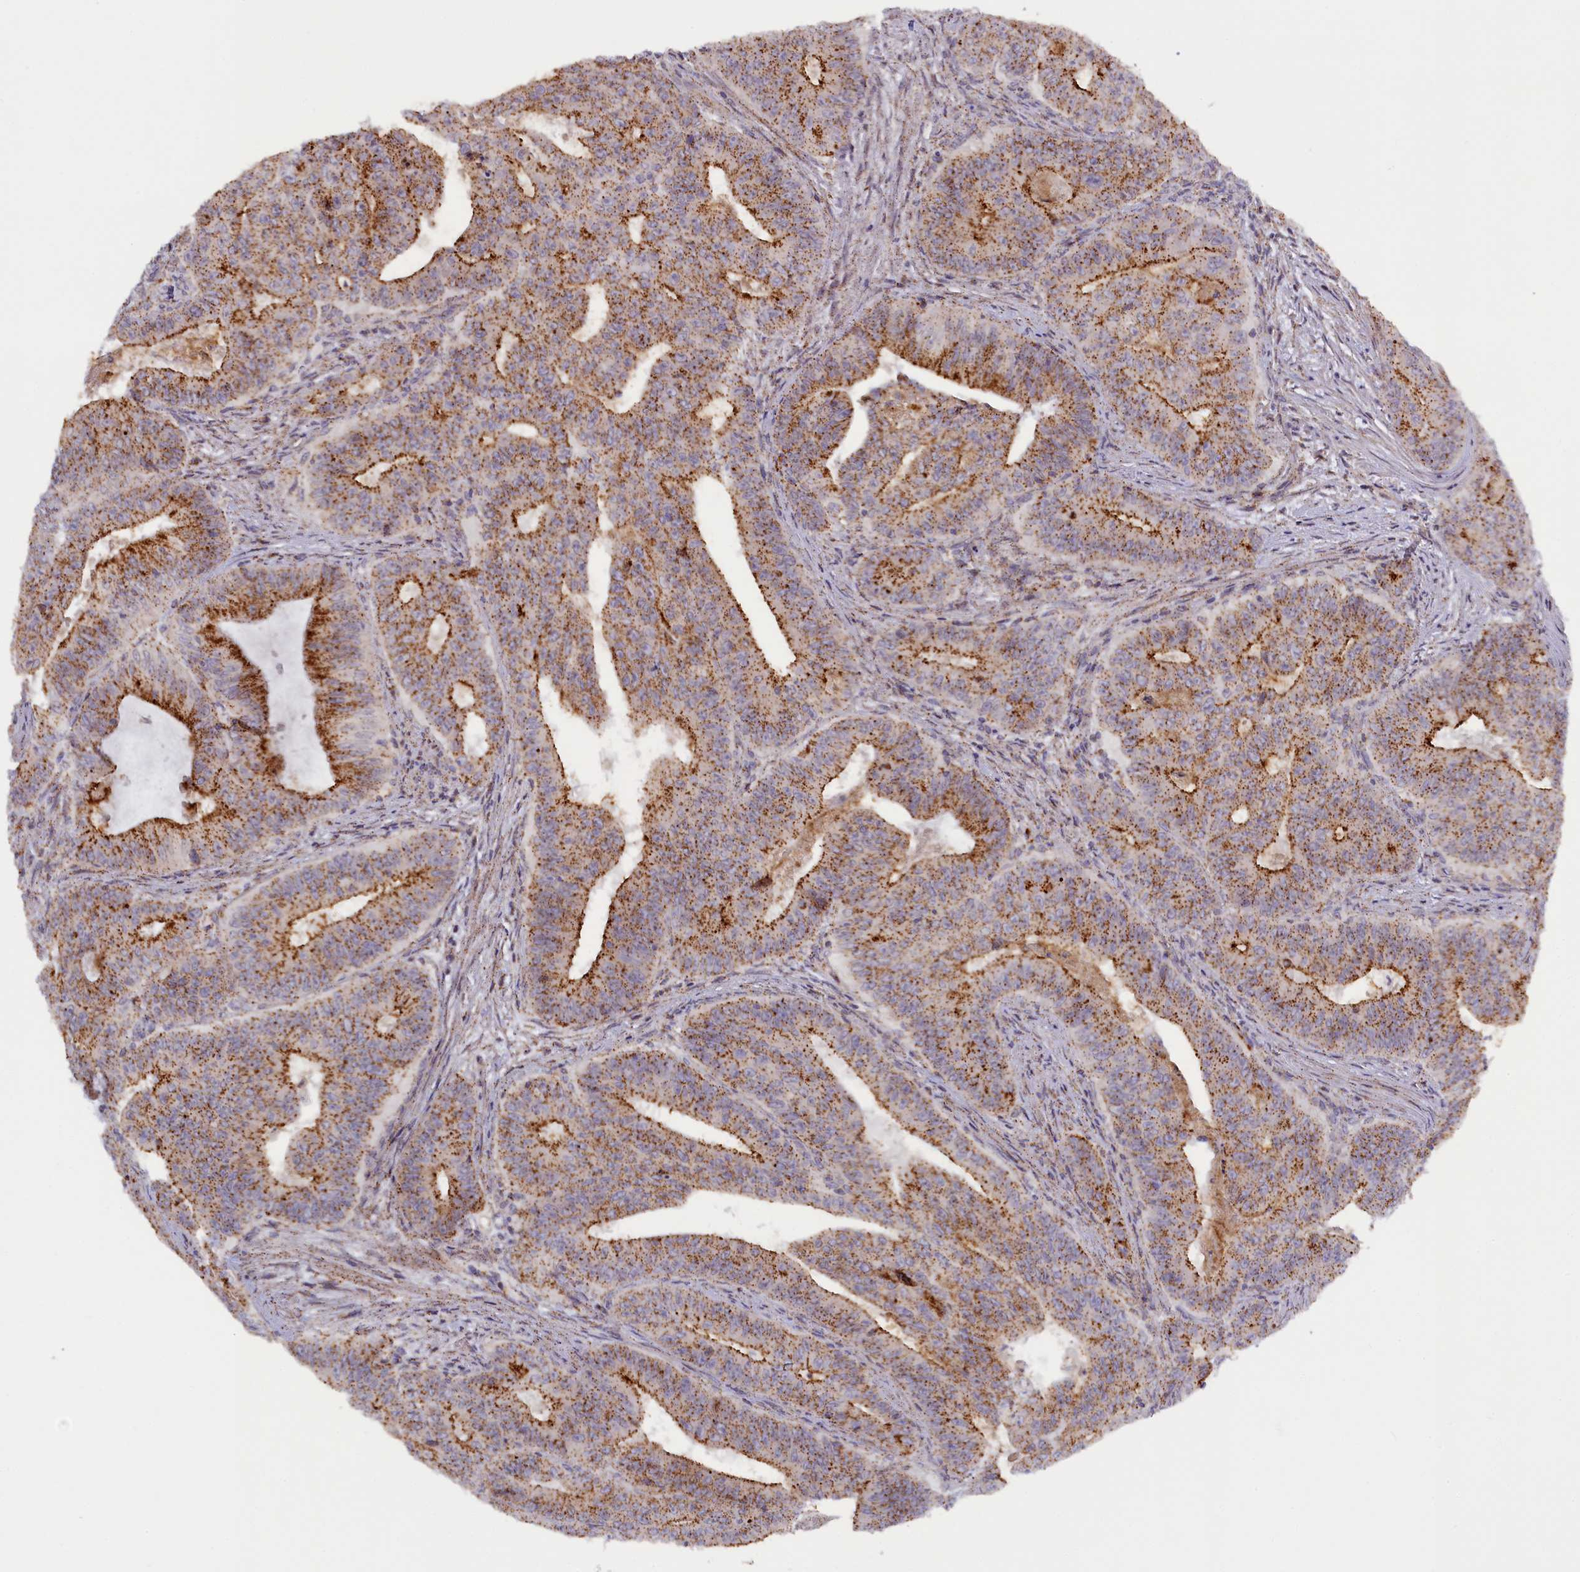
{"staining": {"intensity": "strong", "quantity": "25%-75%", "location": "cytoplasmic/membranous"}, "tissue": "colorectal cancer", "cell_type": "Tumor cells", "image_type": "cancer", "snomed": [{"axis": "morphology", "description": "Adenocarcinoma, NOS"}, {"axis": "topography", "description": "Rectum"}], "caption": "Tumor cells show strong cytoplasmic/membranous staining in about 25%-75% of cells in colorectal adenocarcinoma. (DAB = brown stain, brightfield microscopy at high magnification).", "gene": "HYKK", "patient": {"sex": "female", "age": 75}}